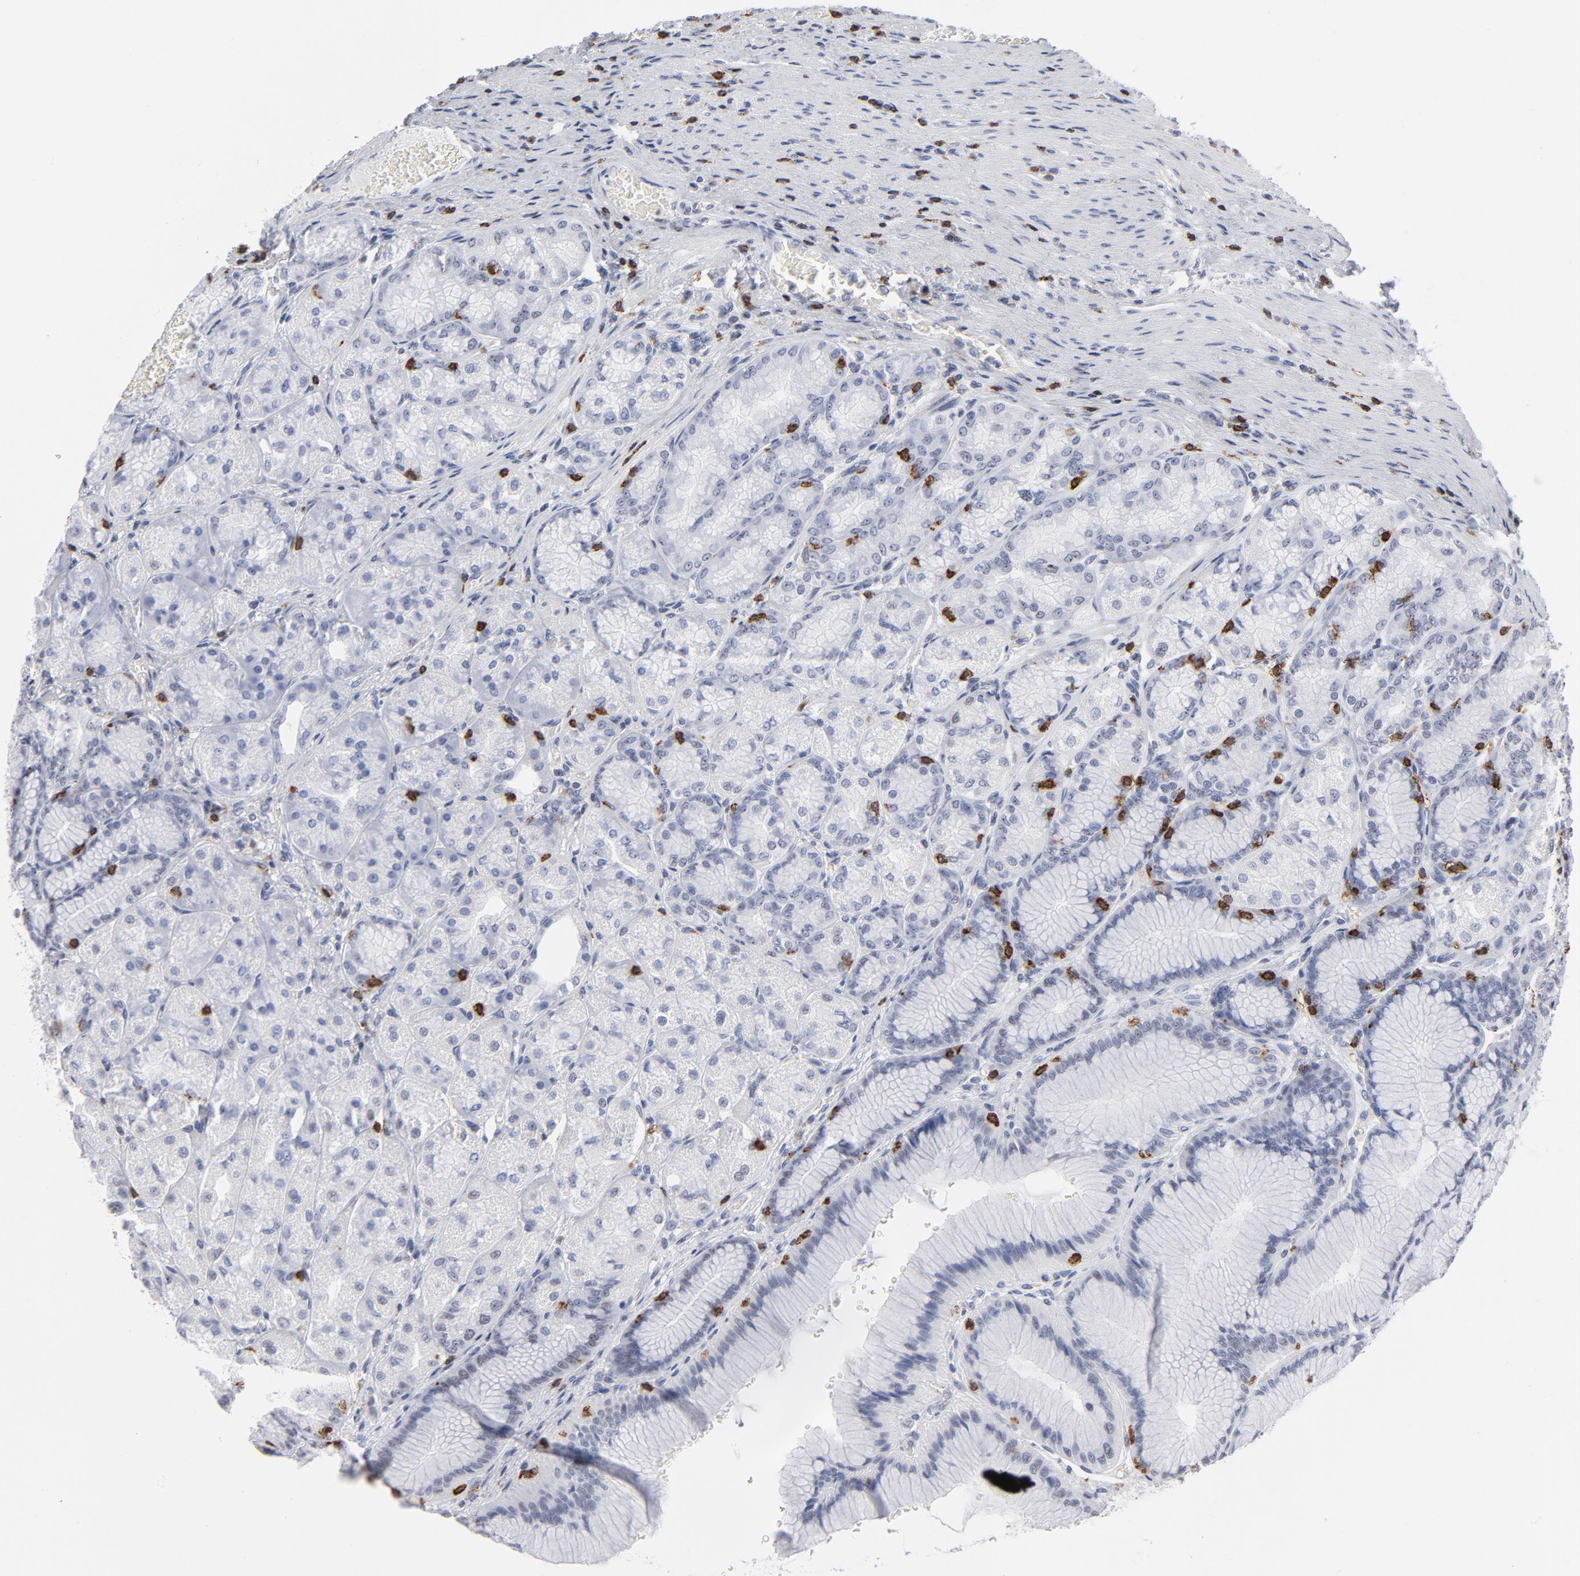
{"staining": {"intensity": "negative", "quantity": "none", "location": "none"}, "tissue": "stomach", "cell_type": "Glandular cells", "image_type": "normal", "snomed": [{"axis": "morphology", "description": "Normal tissue, NOS"}, {"axis": "morphology", "description": "Adenocarcinoma, NOS"}, {"axis": "topography", "description": "Stomach"}, {"axis": "topography", "description": "Stomach, lower"}], "caption": "DAB immunohistochemical staining of benign stomach shows no significant staining in glandular cells.", "gene": "CD2", "patient": {"sex": "female", "age": 65}}